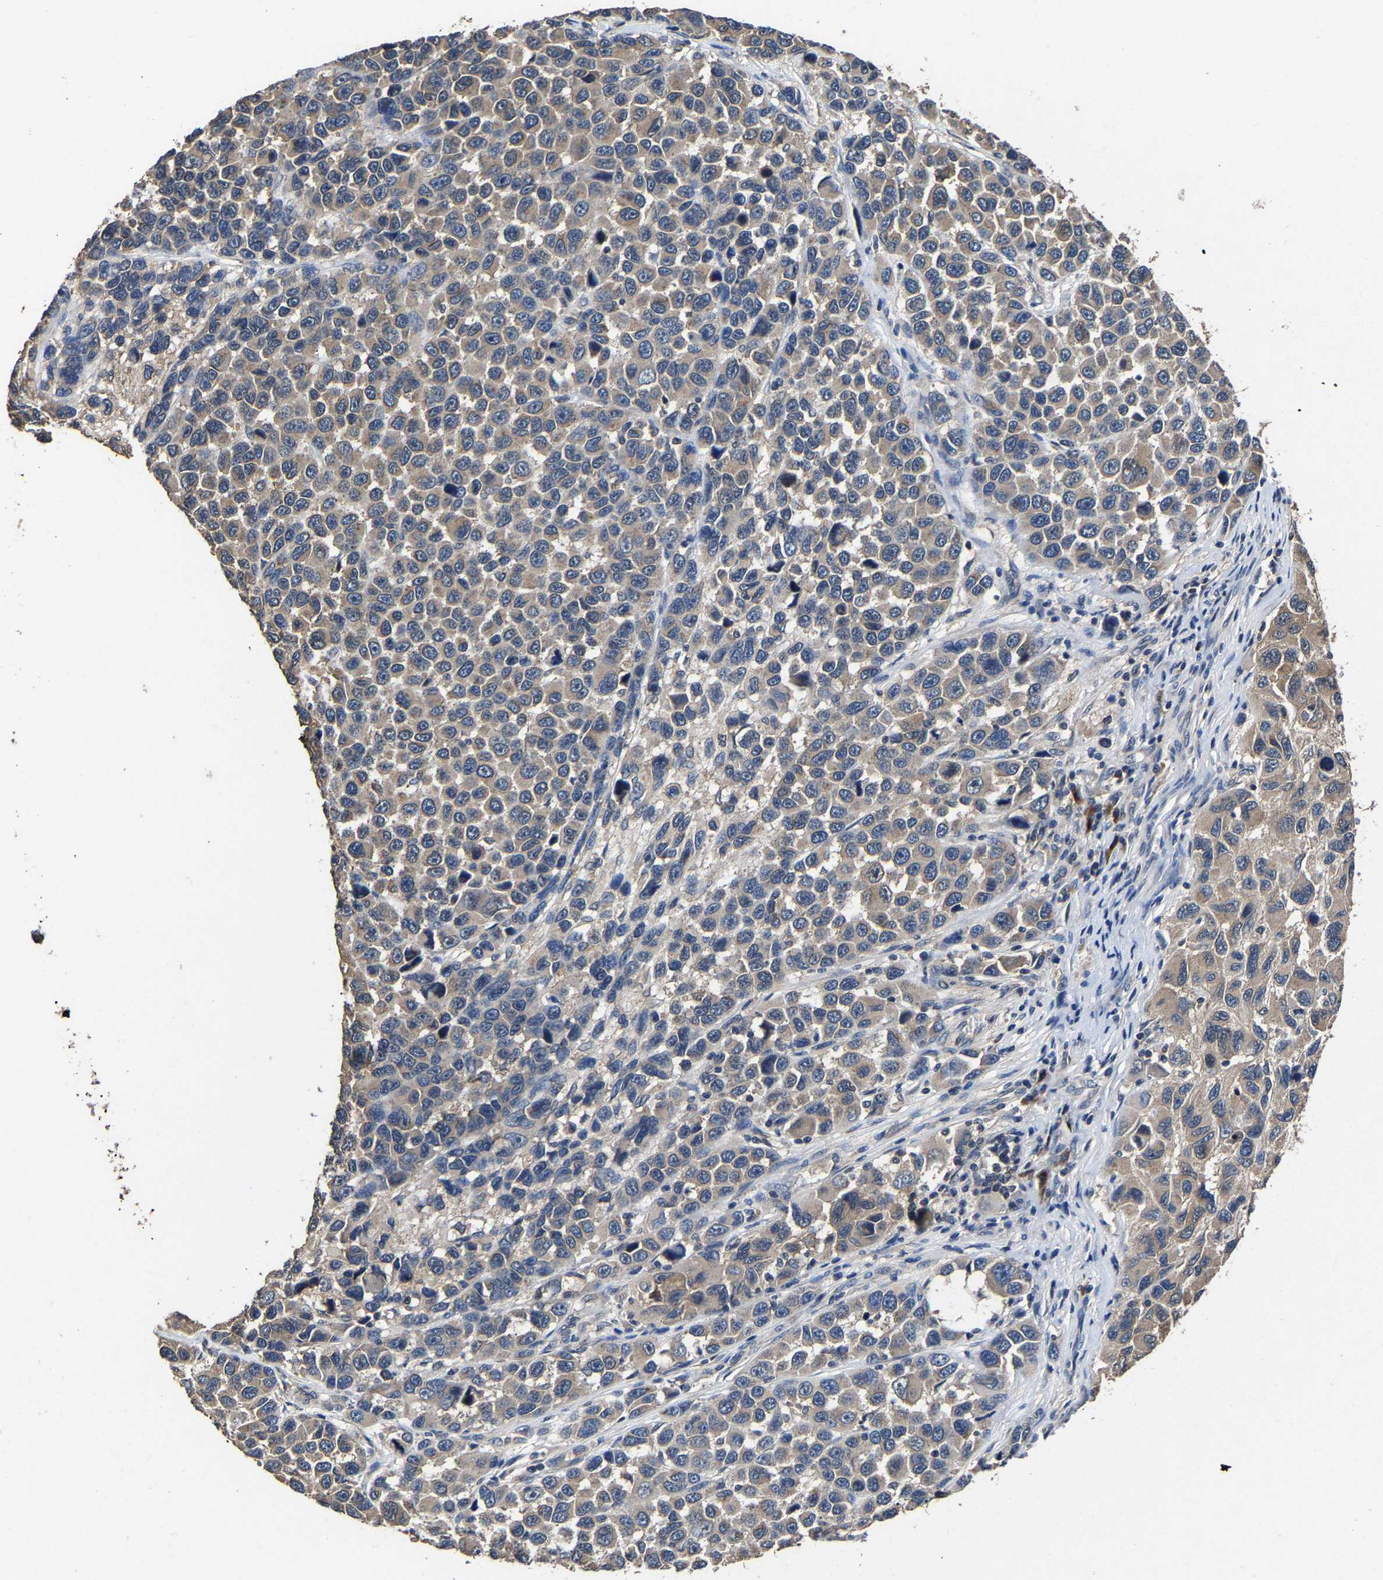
{"staining": {"intensity": "weak", "quantity": "<25%", "location": "cytoplasmic/membranous"}, "tissue": "melanoma", "cell_type": "Tumor cells", "image_type": "cancer", "snomed": [{"axis": "morphology", "description": "Malignant melanoma, NOS"}, {"axis": "topography", "description": "Skin"}], "caption": "This is a histopathology image of immunohistochemistry staining of malignant melanoma, which shows no positivity in tumor cells. The staining was performed using DAB to visualize the protein expression in brown, while the nuclei were stained in blue with hematoxylin (Magnification: 20x).", "gene": "EBAG9", "patient": {"sex": "male", "age": 53}}